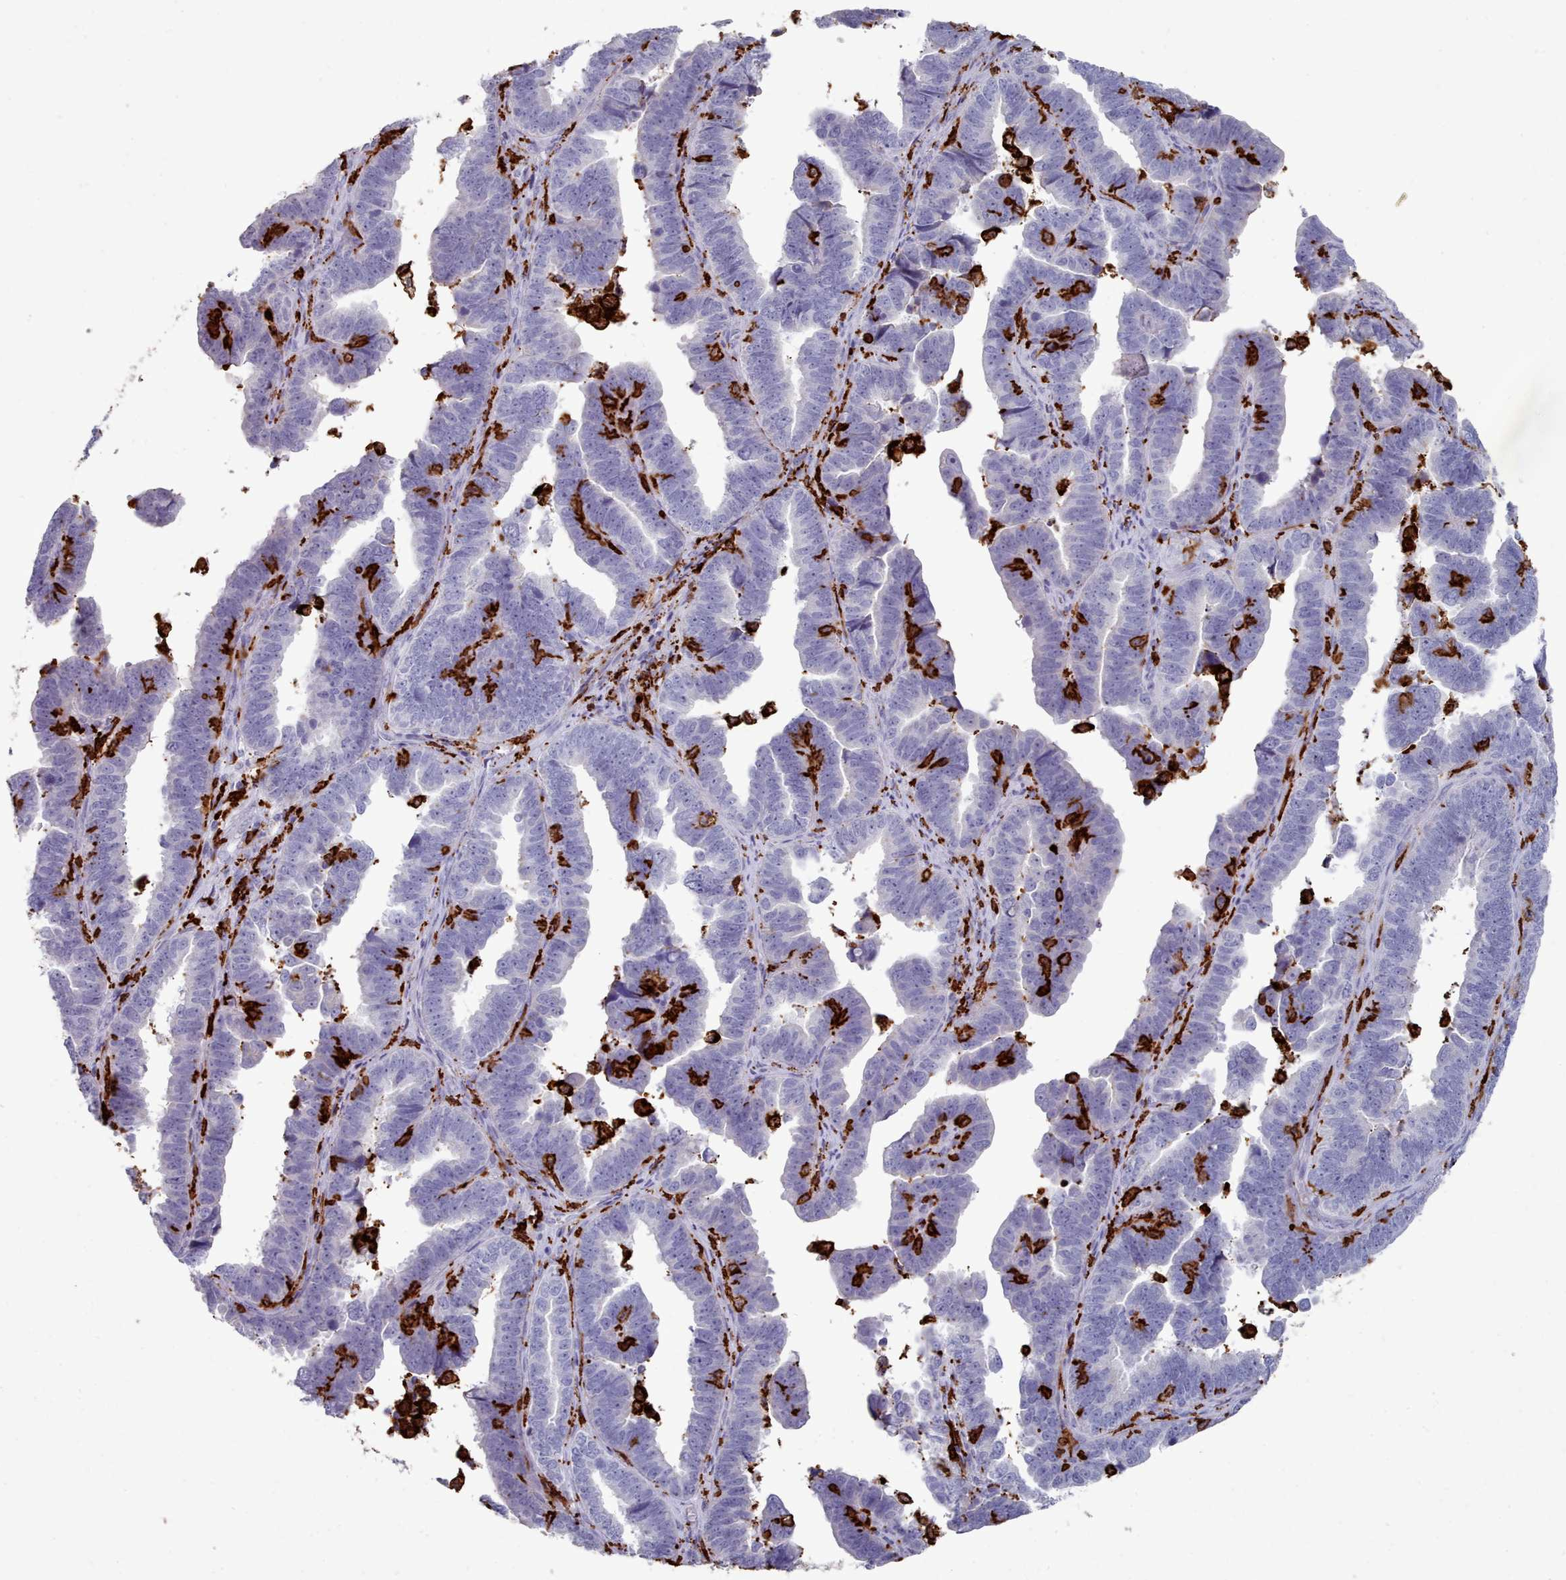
{"staining": {"intensity": "negative", "quantity": "none", "location": "none"}, "tissue": "endometrial cancer", "cell_type": "Tumor cells", "image_type": "cancer", "snomed": [{"axis": "morphology", "description": "Adenocarcinoma, NOS"}, {"axis": "topography", "description": "Endometrium"}], "caption": "Endometrial cancer (adenocarcinoma) was stained to show a protein in brown. There is no significant staining in tumor cells.", "gene": "AIF1", "patient": {"sex": "female", "age": 75}}